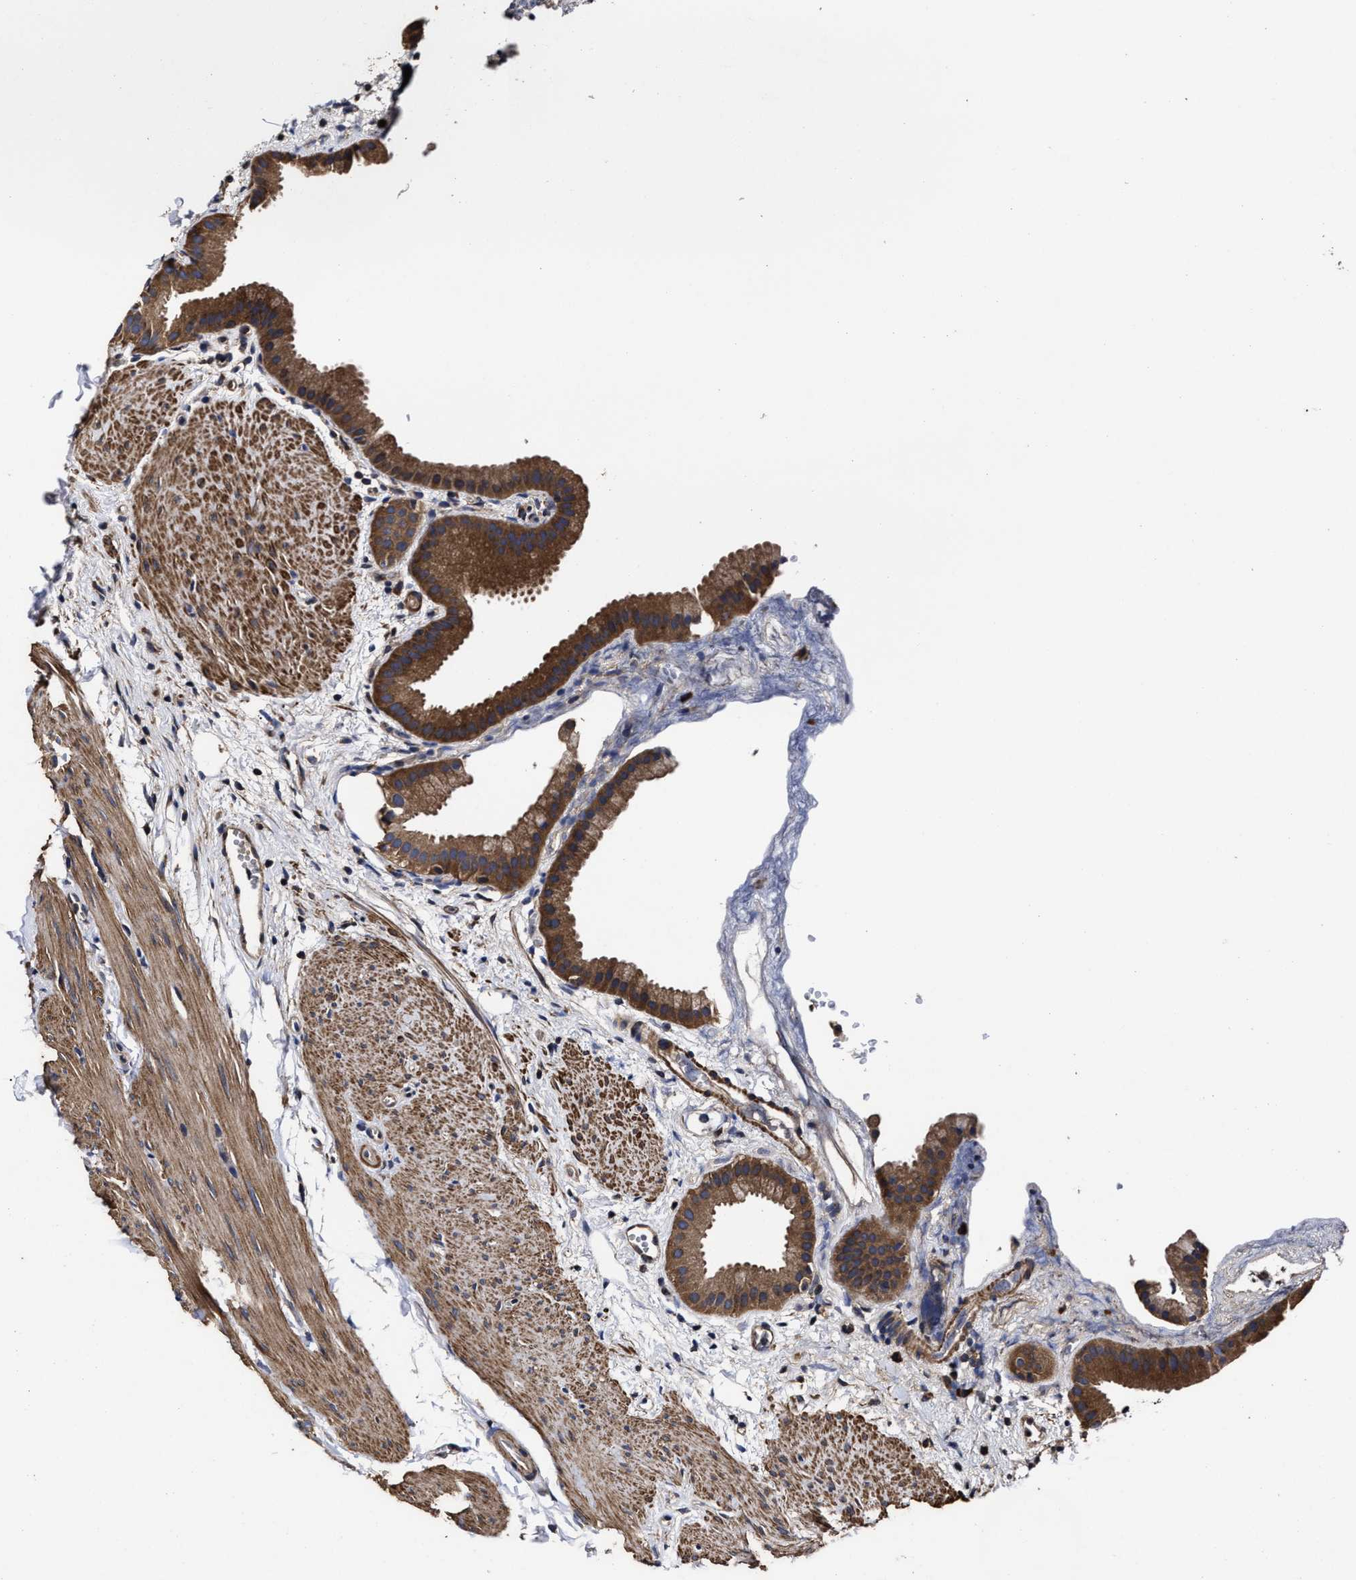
{"staining": {"intensity": "strong", "quantity": ">75%", "location": "cytoplasmic/membranous"}, "tissue": "gallbladder", "cell_type": "Glandular cells", "image_type": "normal", "snomed": [{"axis": "morphology", "description": "Normal tissue, NOS"}, {"axis": "topography", "description": "Gallbladder"}], "caption": "Strong cytoplasmic/membranous positivity is present in about >75% of glandular cells in unremarkable gallbladder. The protein is stained brown, and the nuclei are stained in blue (DAB IHC with brightfield microscopy, high magnification).", "gene": "AVEN", "patient": {"sex": "female", "age": 64}}